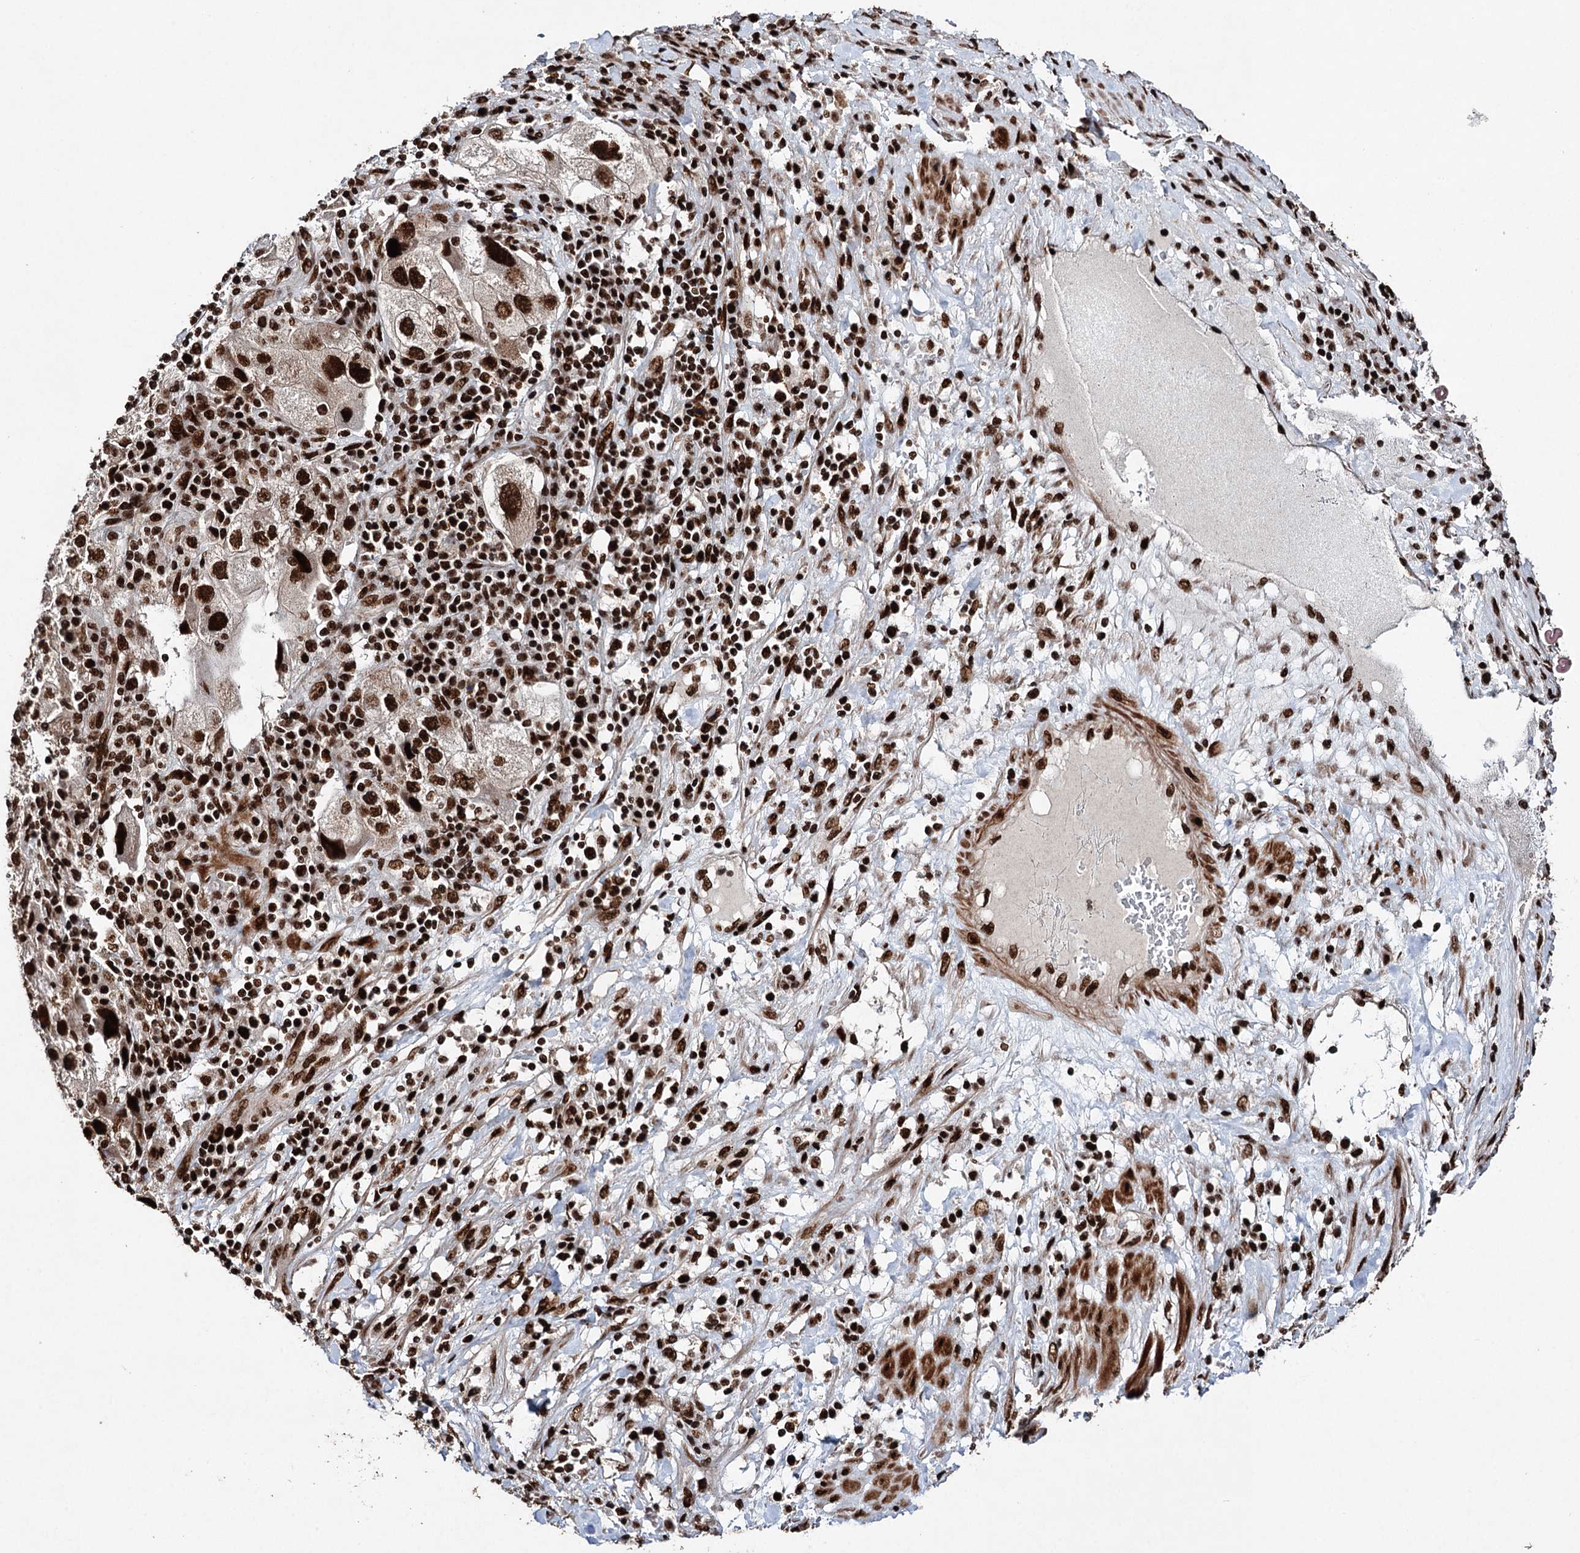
{"staining": {"intensity": "strong", "quantity": ">75%", "location": "nuclear"}, "tissue": "endometrial cancer", "cell_type": "Tumor cells", "image_type": "cancer", "snomed": [{"axis": "morphology", "description": "Adenocarcinoma, NOS"}, {"axis": "topography", "description": "Endometrium"}], "caption": "Endometrial adenocarcinoma stained for a protein reveals strong nuclear positivity in tumor cells.", "gene": "MATR3", "patient": {"sex": "female", "age": 49}}